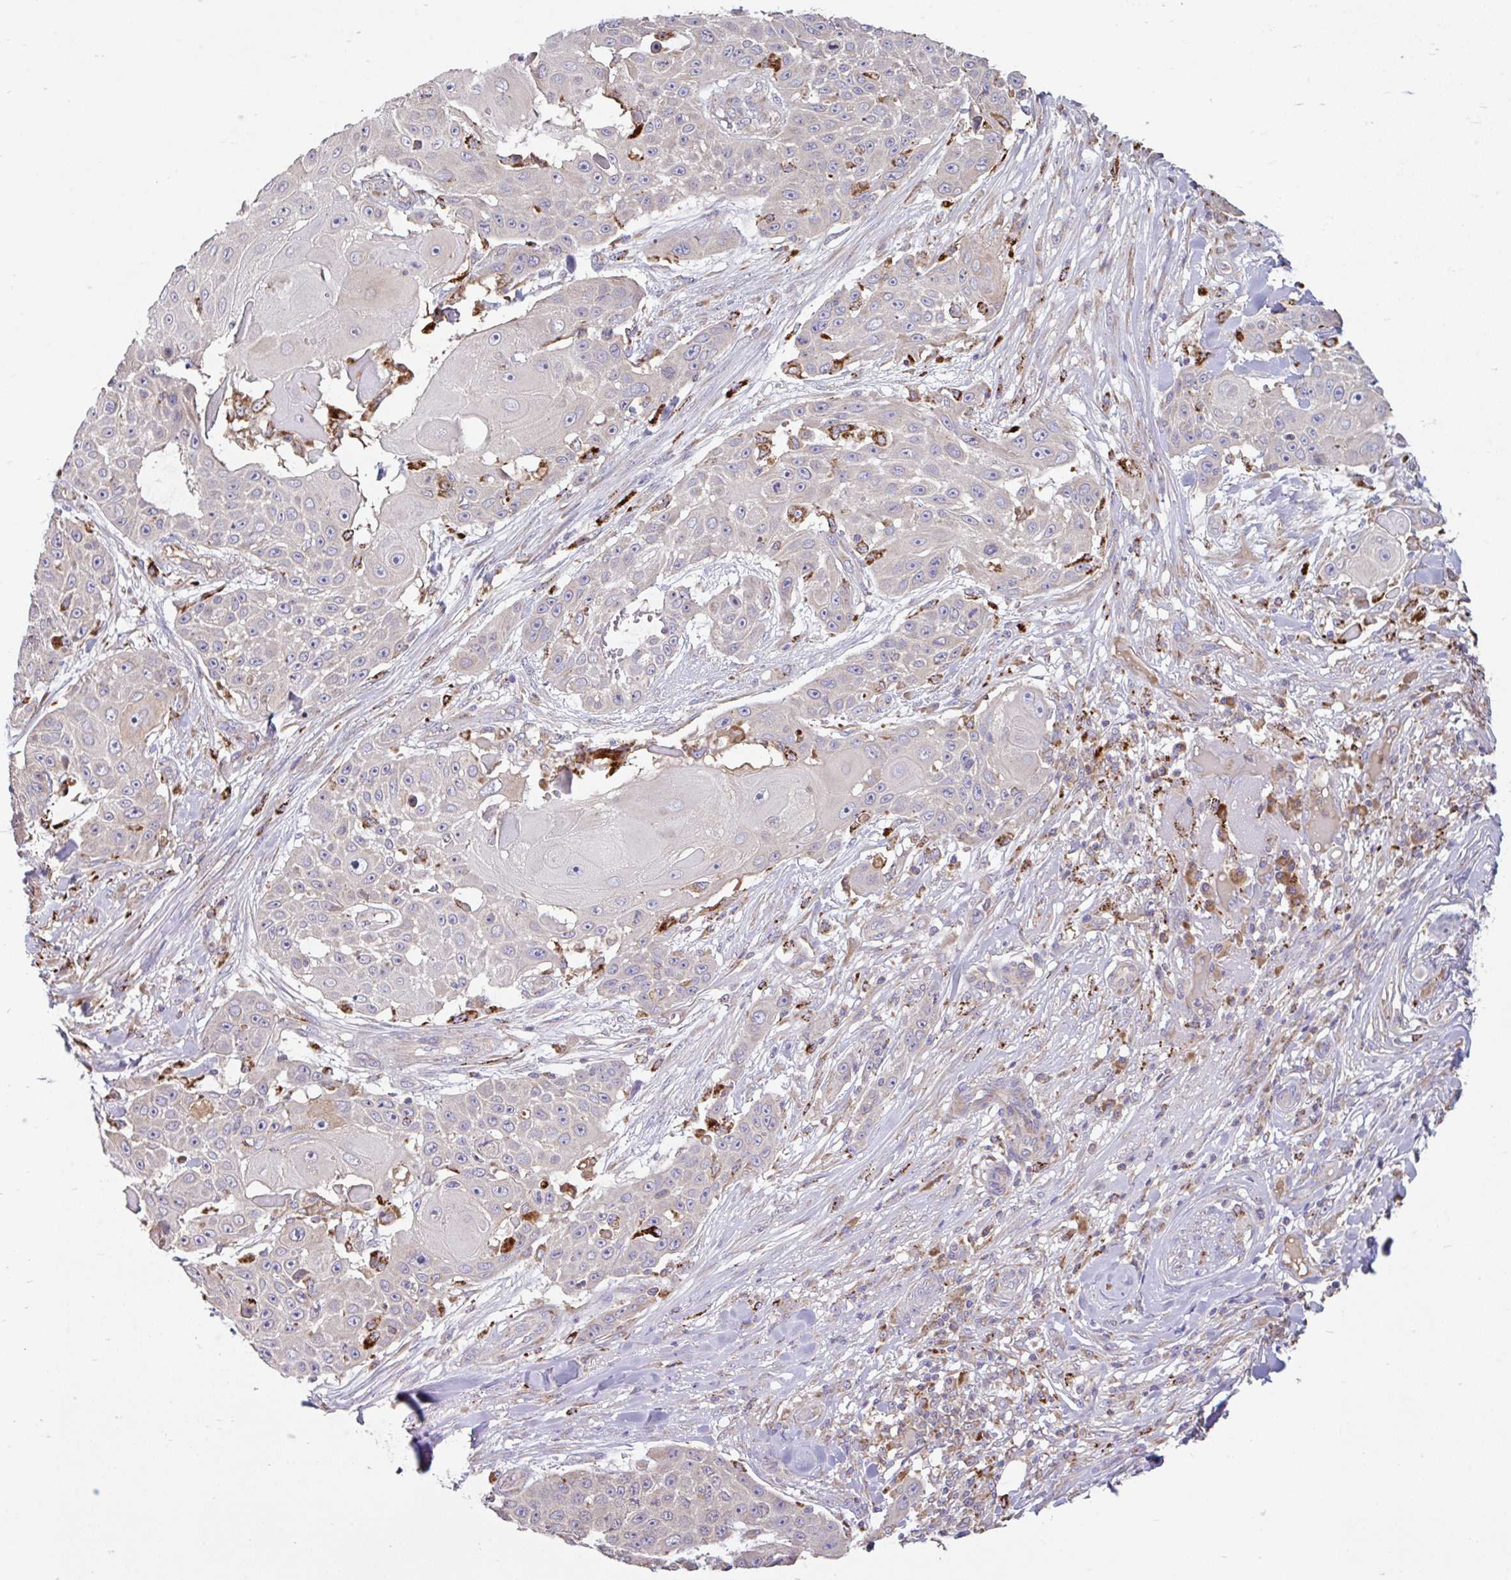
{"staining": {"intensity": "negative", "quantity": "none", "location": "none"}, "tissue": "skin cancer", "cell_type": "Tumor cells", "image_type": "cancer", "snomed": [{"axis": "morphology", "description": "Squamous cell carcinoma, NOS"}, {"axis": "topography", "description": "Skin"}], "caption": "This is an immunohistochemistry (IHC) image of human squamous cell carcinoma (skin). There is no positivity in tumor cells.", "gene": "RALBP1", "patient": {"sex": "female", "age": 86}}